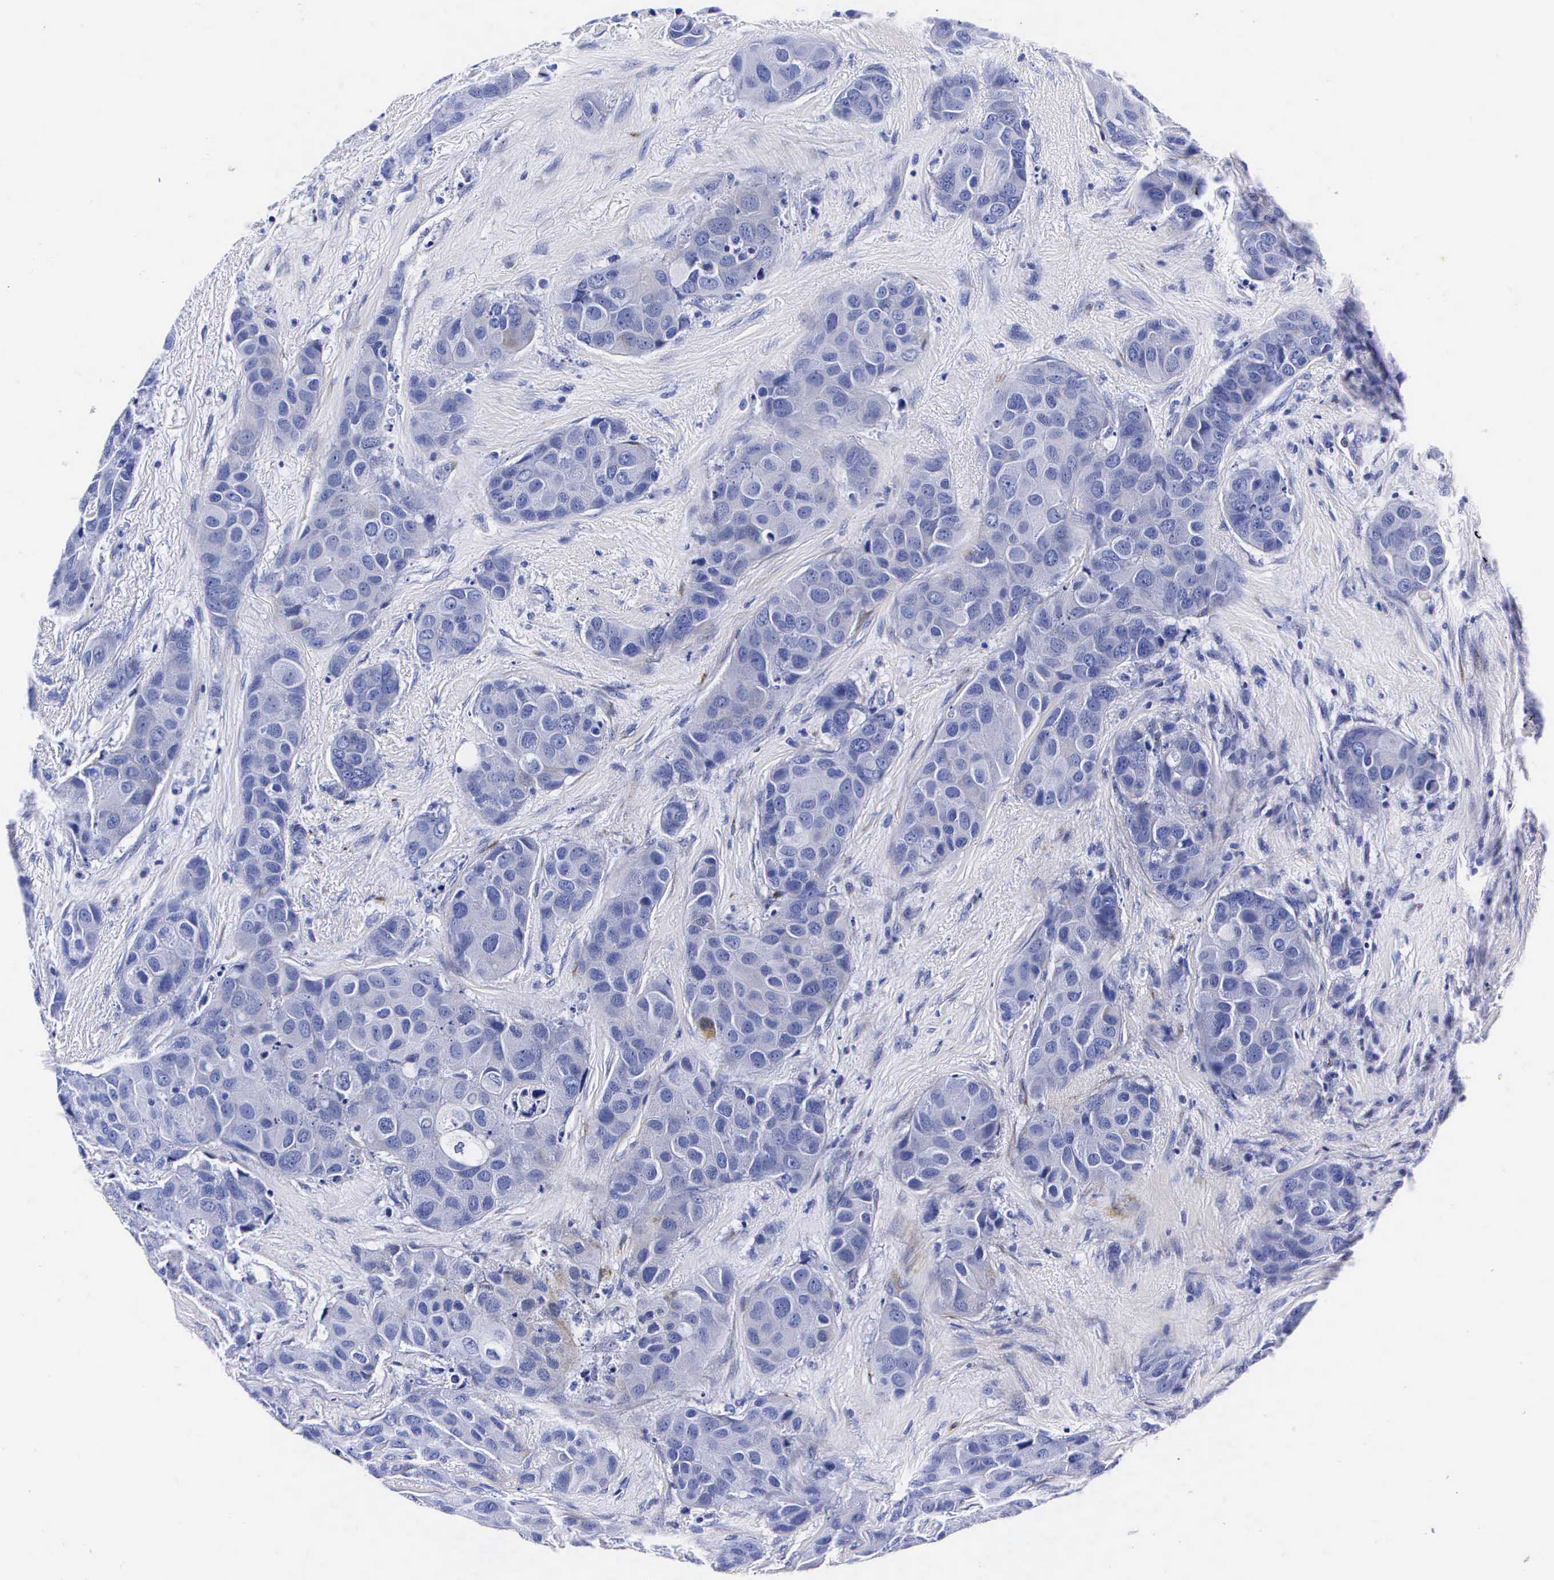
{"staining": {"intensity": "negative", "quantity": "none", "location": "none"}, "tissue": "breast cancer", "cell_type": "Tumor cells", "image_type": "cancer", "snomed": [{"axis": "morphology", "description": "Duct carcinoma"}, {"axis": "topography", "description": "Breast"}], "caption": "The micrograph exhibits no significant expression in tumor cells of intraductal carcinoma (breast).", "gene": "ENO2", "patient": {"sex": "female", "age": 68}}